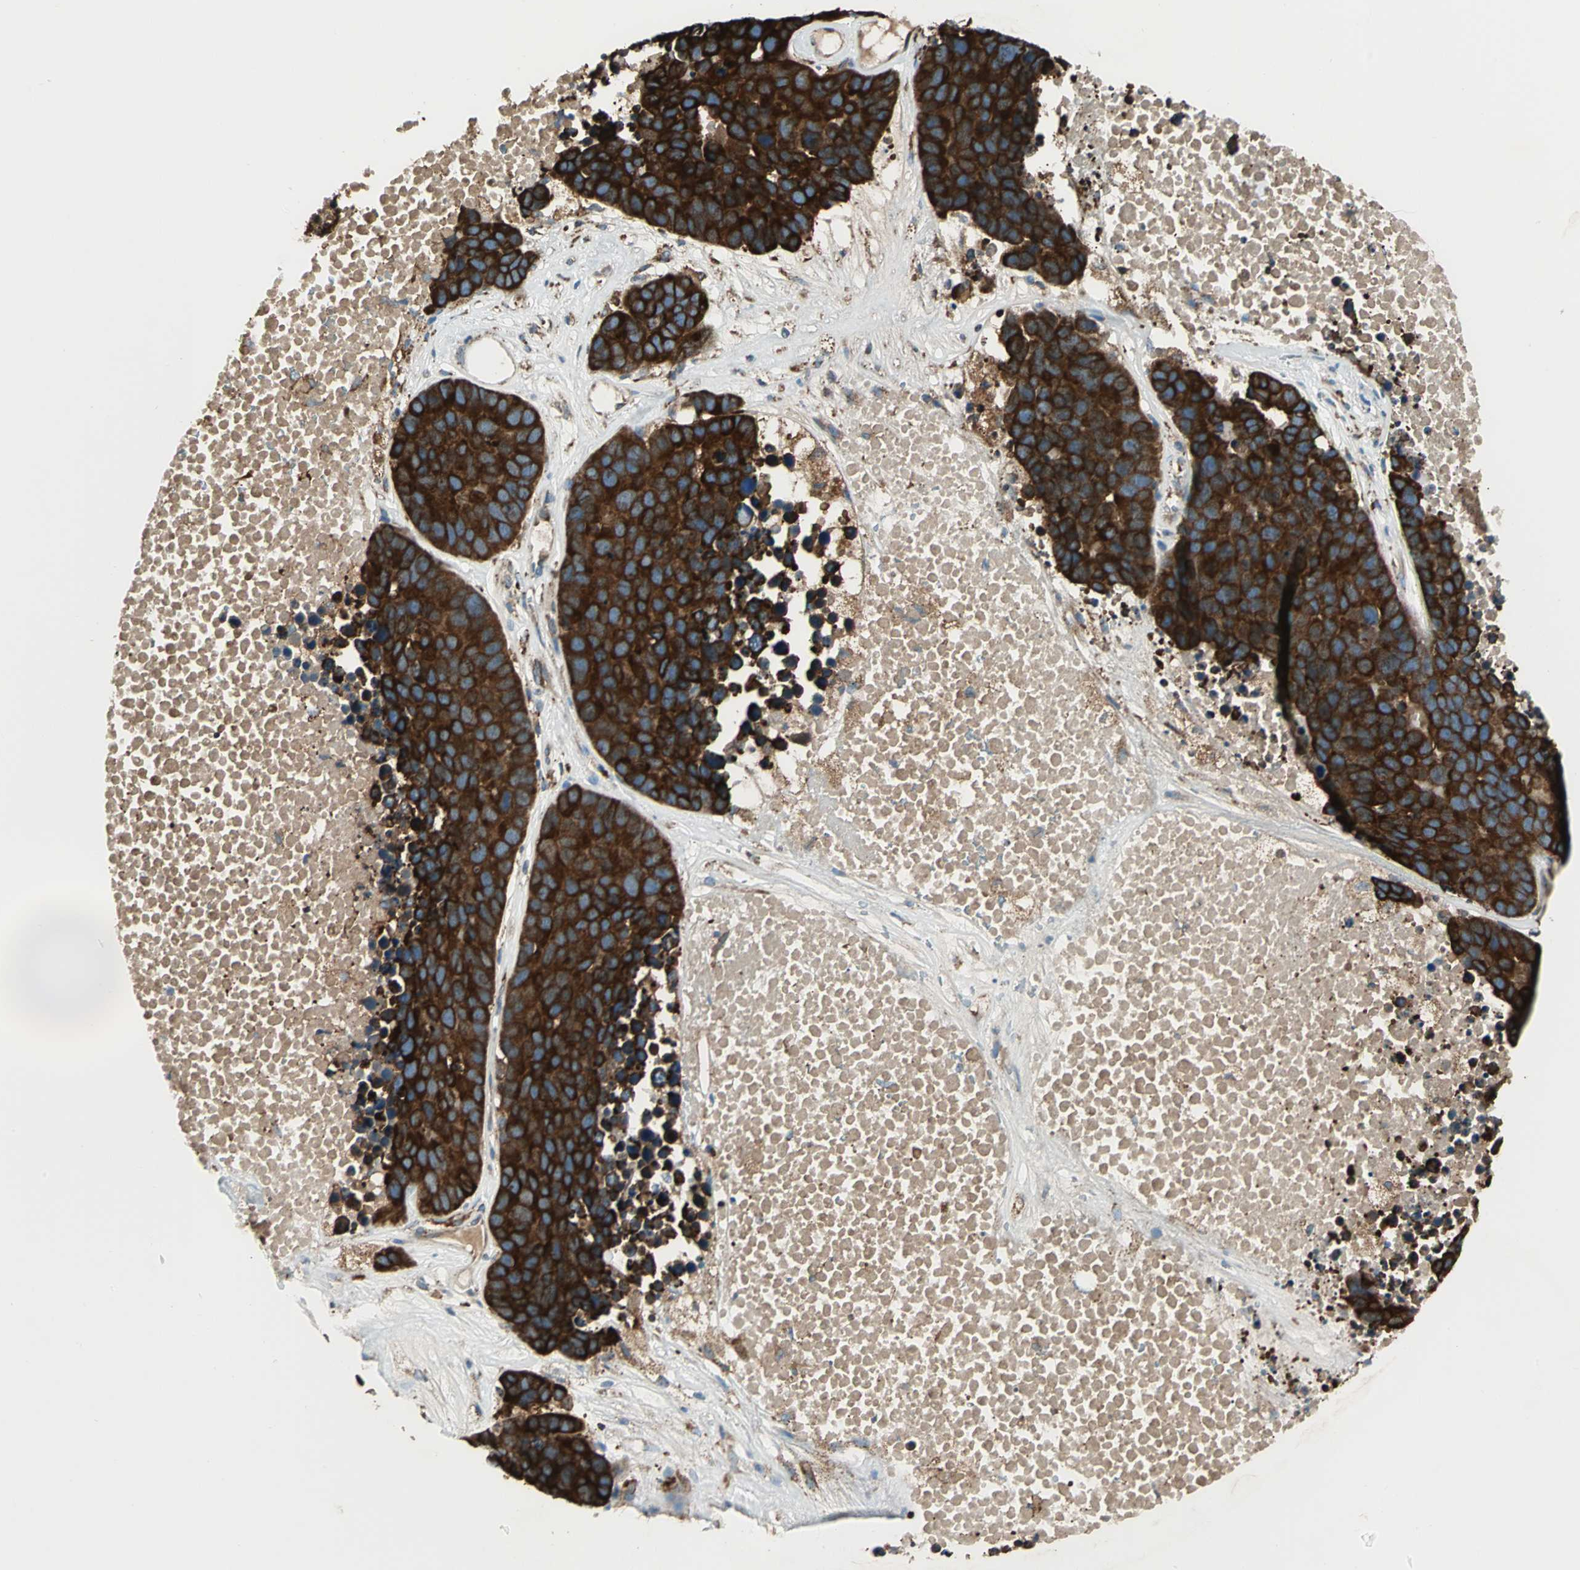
{"staining": {"intensity": "strong", "quantity": ">75%", "location": "cytoplasmic/membranous"}, "tissue": "carcinoid", "cell_type": "Tumor cells", "image_type": "cancer", "snomed": [{"axis": "morphology", "description": "Carcinoid, malignant, NOS"}, {"axis": "topography", "description": "Lung"}], "caption": "Tumor cells exhibit high levels of strong cytoplasmic/membranous expression in approximately >75% of cells in human malignant carcinoid. The staining was performed using DAB (3,3'-diaminobenzidine), with brown indicating positive protein expression. Nuclei are stained blue with hematoxylin.", "gene": "PDIA4", "patient": {"sex": "male", "age": 60}}